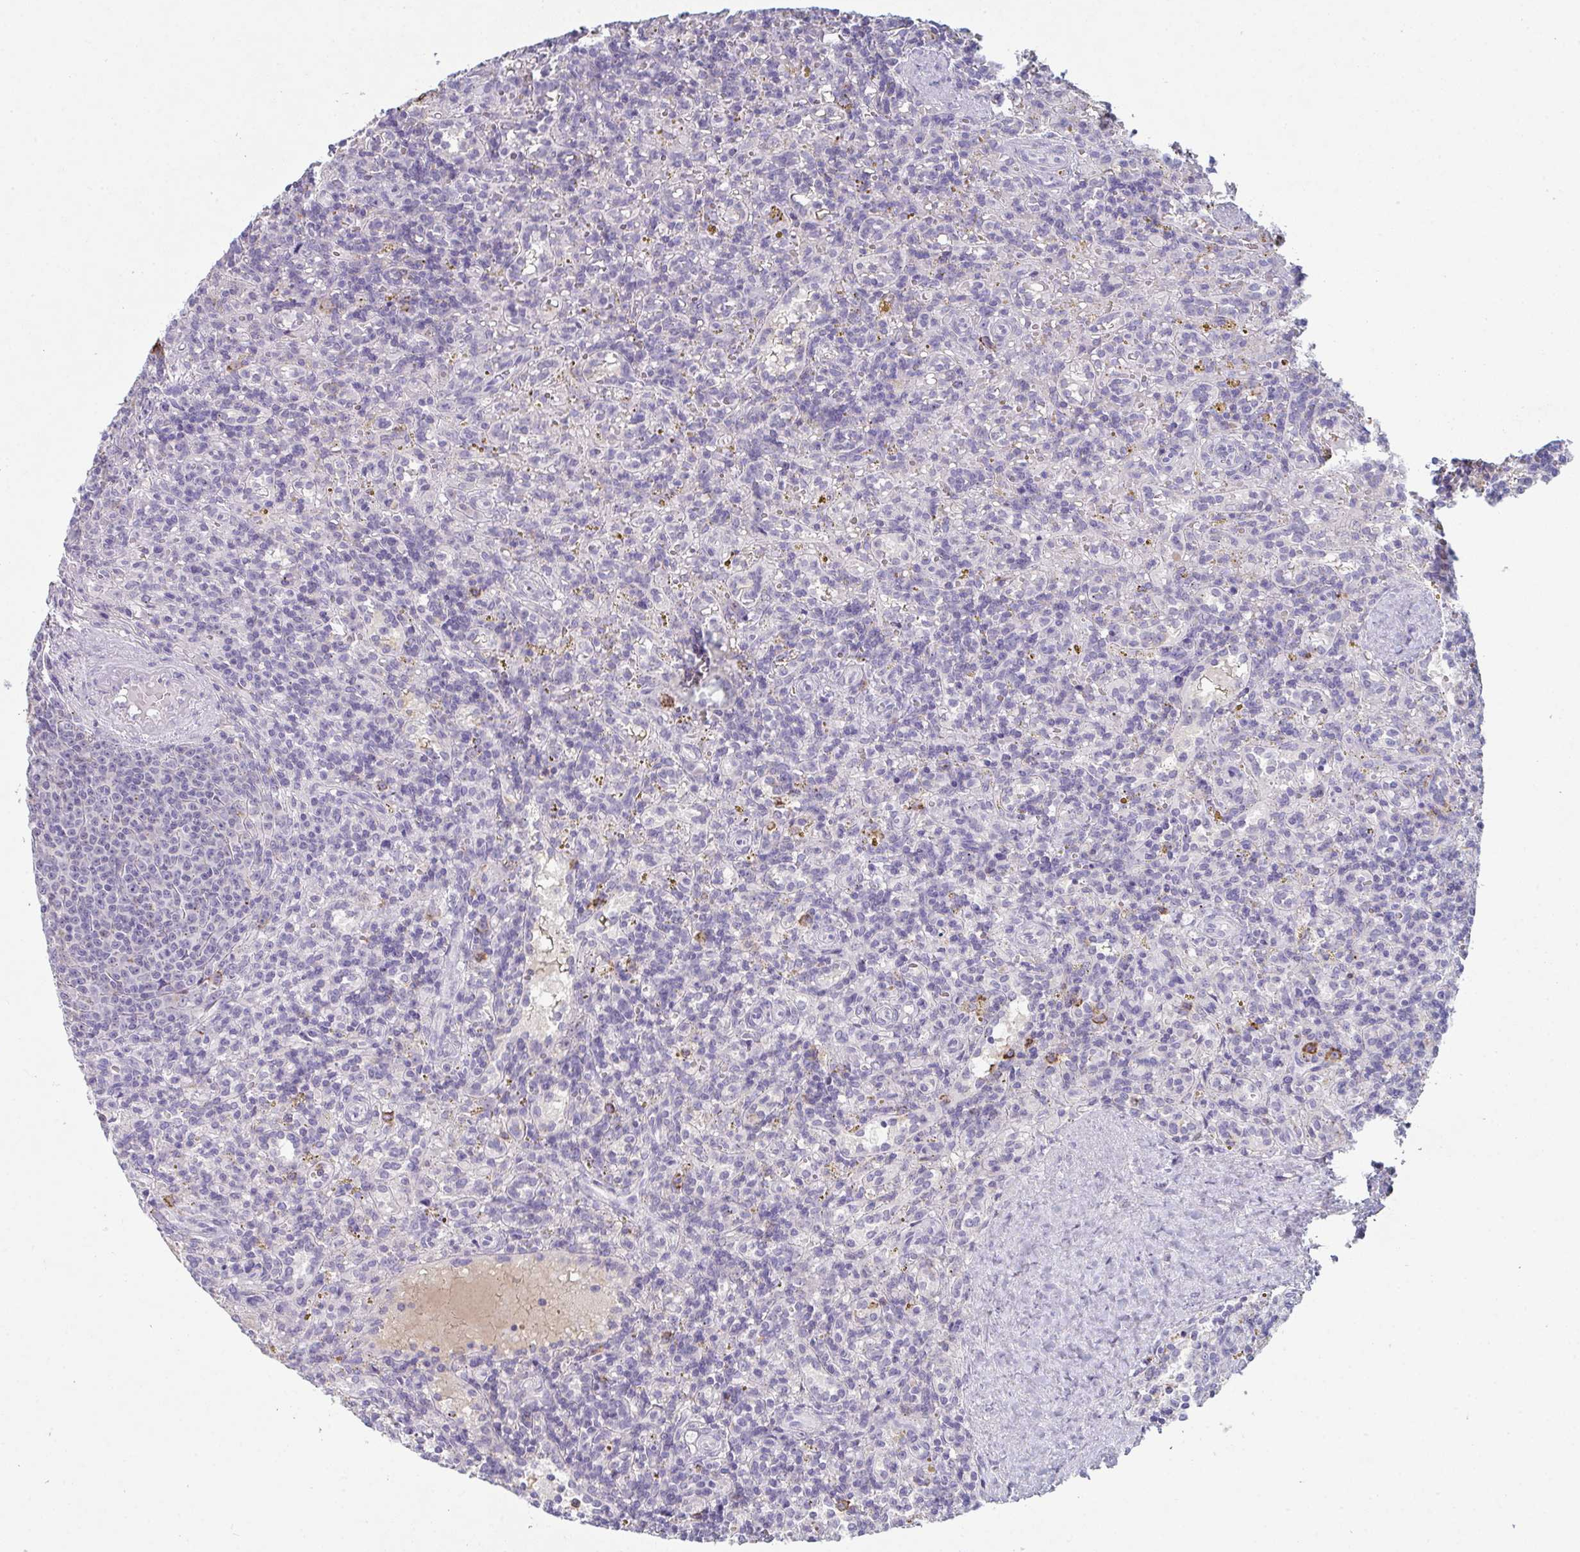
{"staining": {"intensity": "negative", "quantity": "none", "location": "none"}, "tissue": "lymphoma", "cell_type": "Tumor cells", "image_type": "cancer", "snomed": [{"axis": "morphology", "description": "Malignant lymphoma, non-Hodgkin's type, Low grade"}, {"axis": "topography", "description": "Spleen"}], "caption": "Immunohistochemistry of human low-grade malignant lymphoma, non-Hodgkin's type shows no expression in tumor cells.", "gene": "ADAM21", "patient": {"sex": "male", "age": 67}}